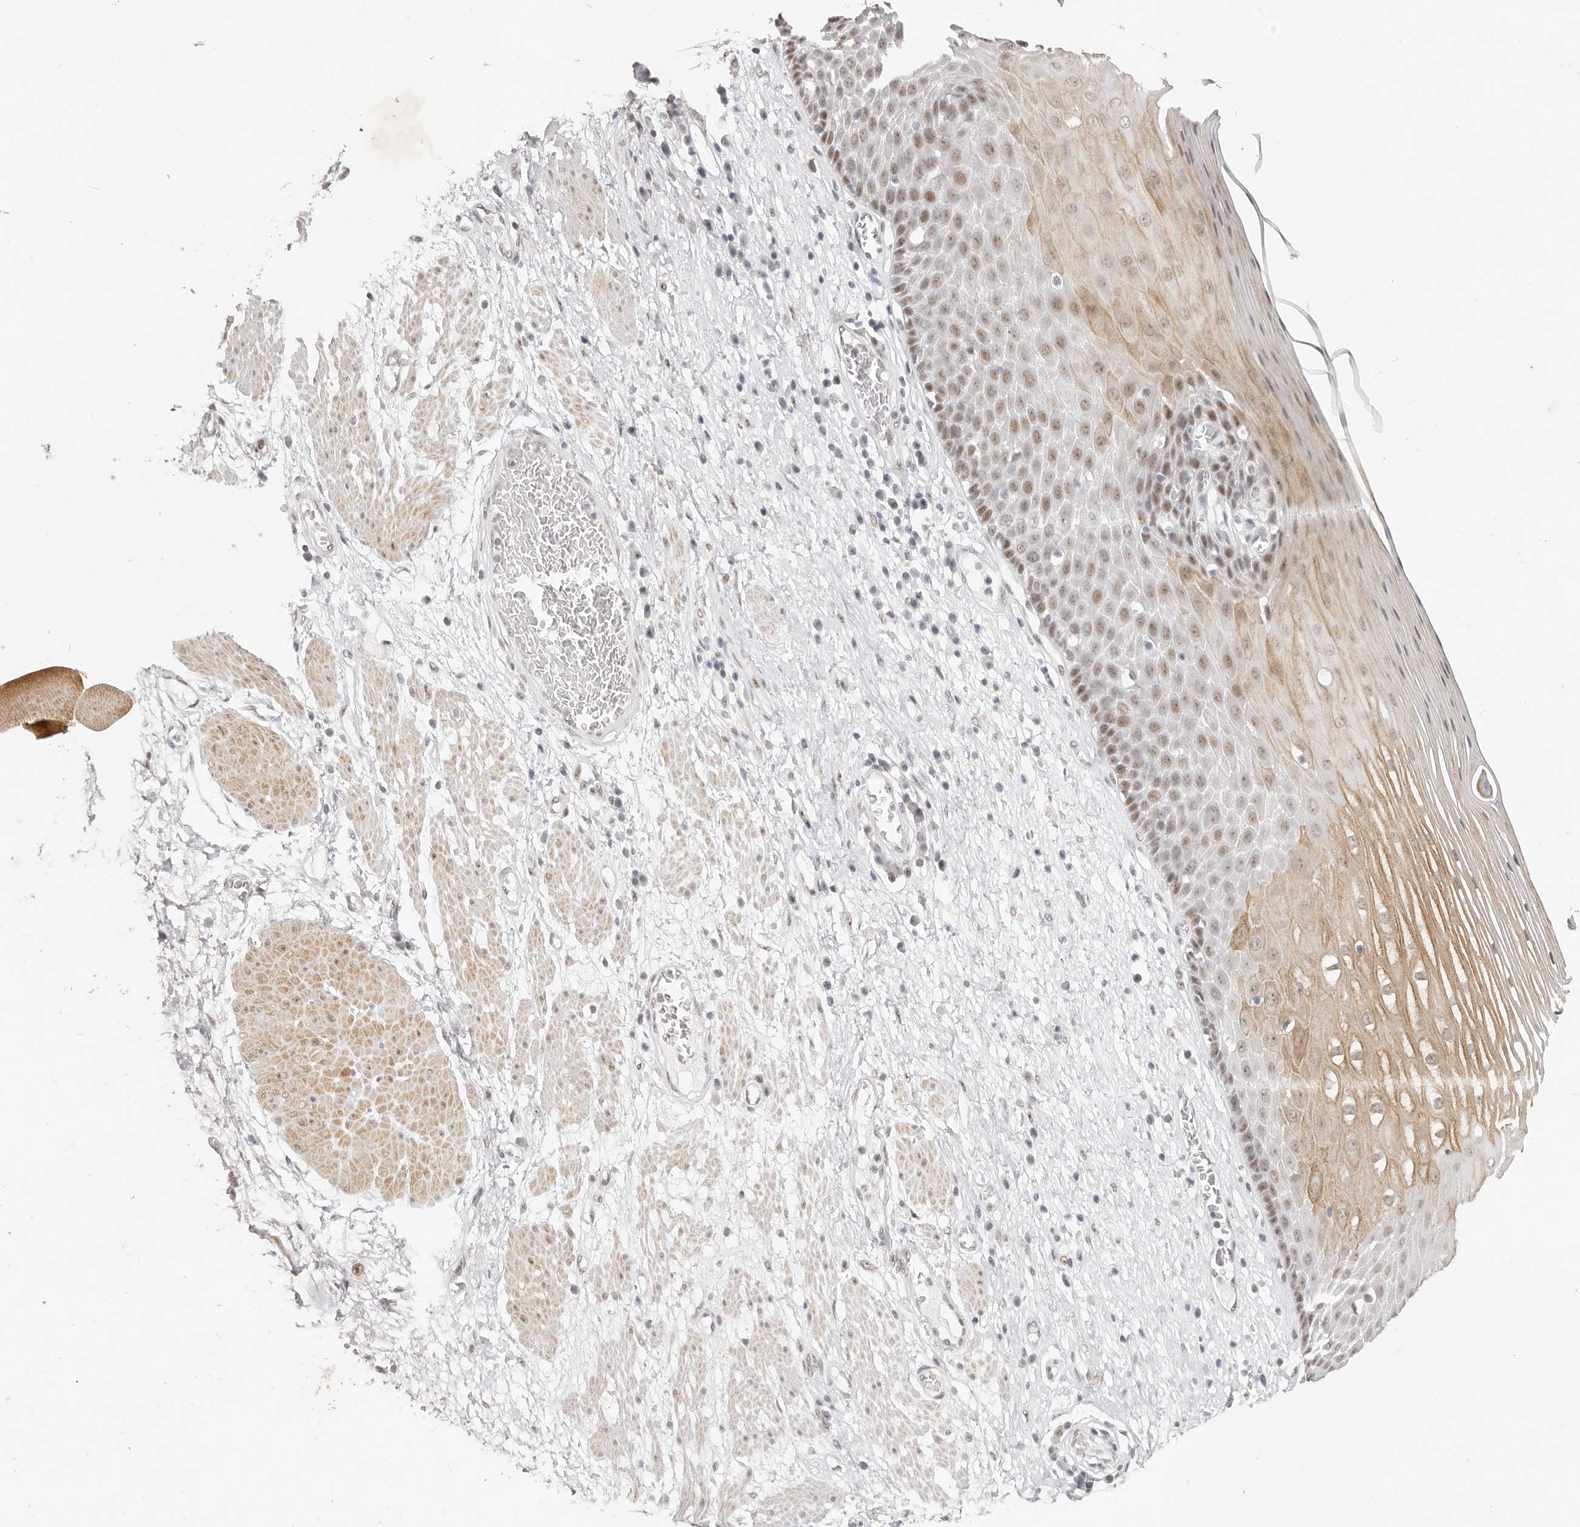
{"staining": {"intensity": "moderate", "quantity": ">75%", "location": "cytoplasmic/membranous,nuclear"}, "tissue": "esophagus", "cell_type": "Squamous epithelial cells", "image_type": "normal", "snomed": [{"axis": "morphology", "description": "Normal tissue, NOS"}, {"axis": "morphology", "description": "Adenocarcinoma, NOS"}, {"axis": "topography", "description": "Esophagus"}], "caption": "IHC of normal esophagus displays medium levels of moderate cytoplasmic/membranous,nuclear staining in about >75% of squamous epithelial cells.", "gene": "LARP7", "patient": {"sex": "male", "age": 62}}